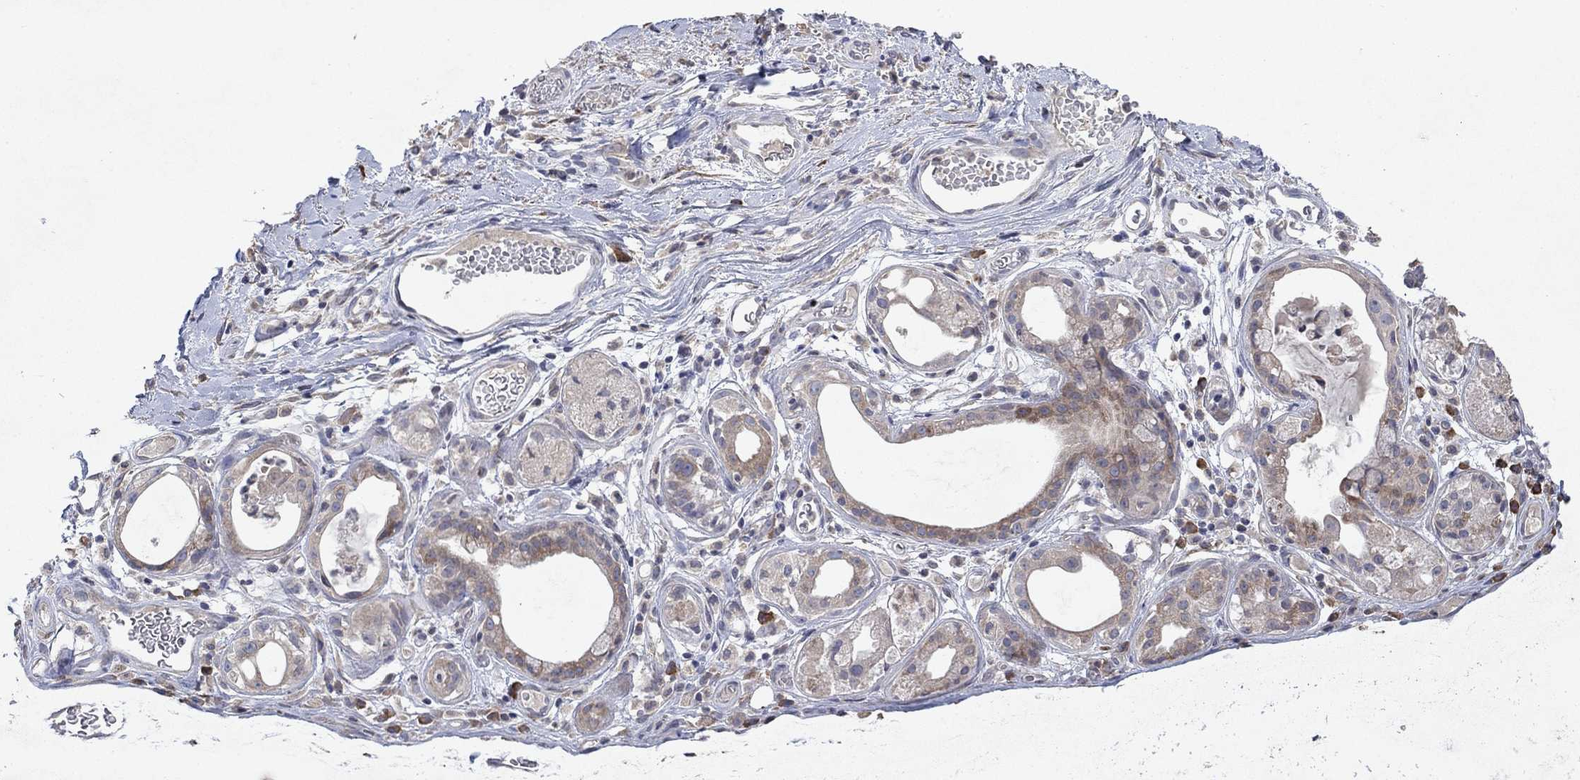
{"staining": {"intensity": "negative", "quantity": "none", "location": "none"}, "tissue": "soft tissue", "cell_type": "Fibroblasts", "image_type": "normal", "snomed": [{"axis": "morphology", "description": "Normal tissue, NOS"}, {"axis": "topography", "description": "Cartilage tissue"}], "caption": "Immunohistochemistry (IHC) histopathology image of benign human soft tissue stained for a protein (brown), which exhibits no positivity in fibroblasts. (Stains: DAB immunohistochemistry (IHC) with hematoxylin counter stain, Microscopy: brightfield microscopy at high magnification).", "gene": "TMEM97", "patient": {"sex": "male", "age": 81}}